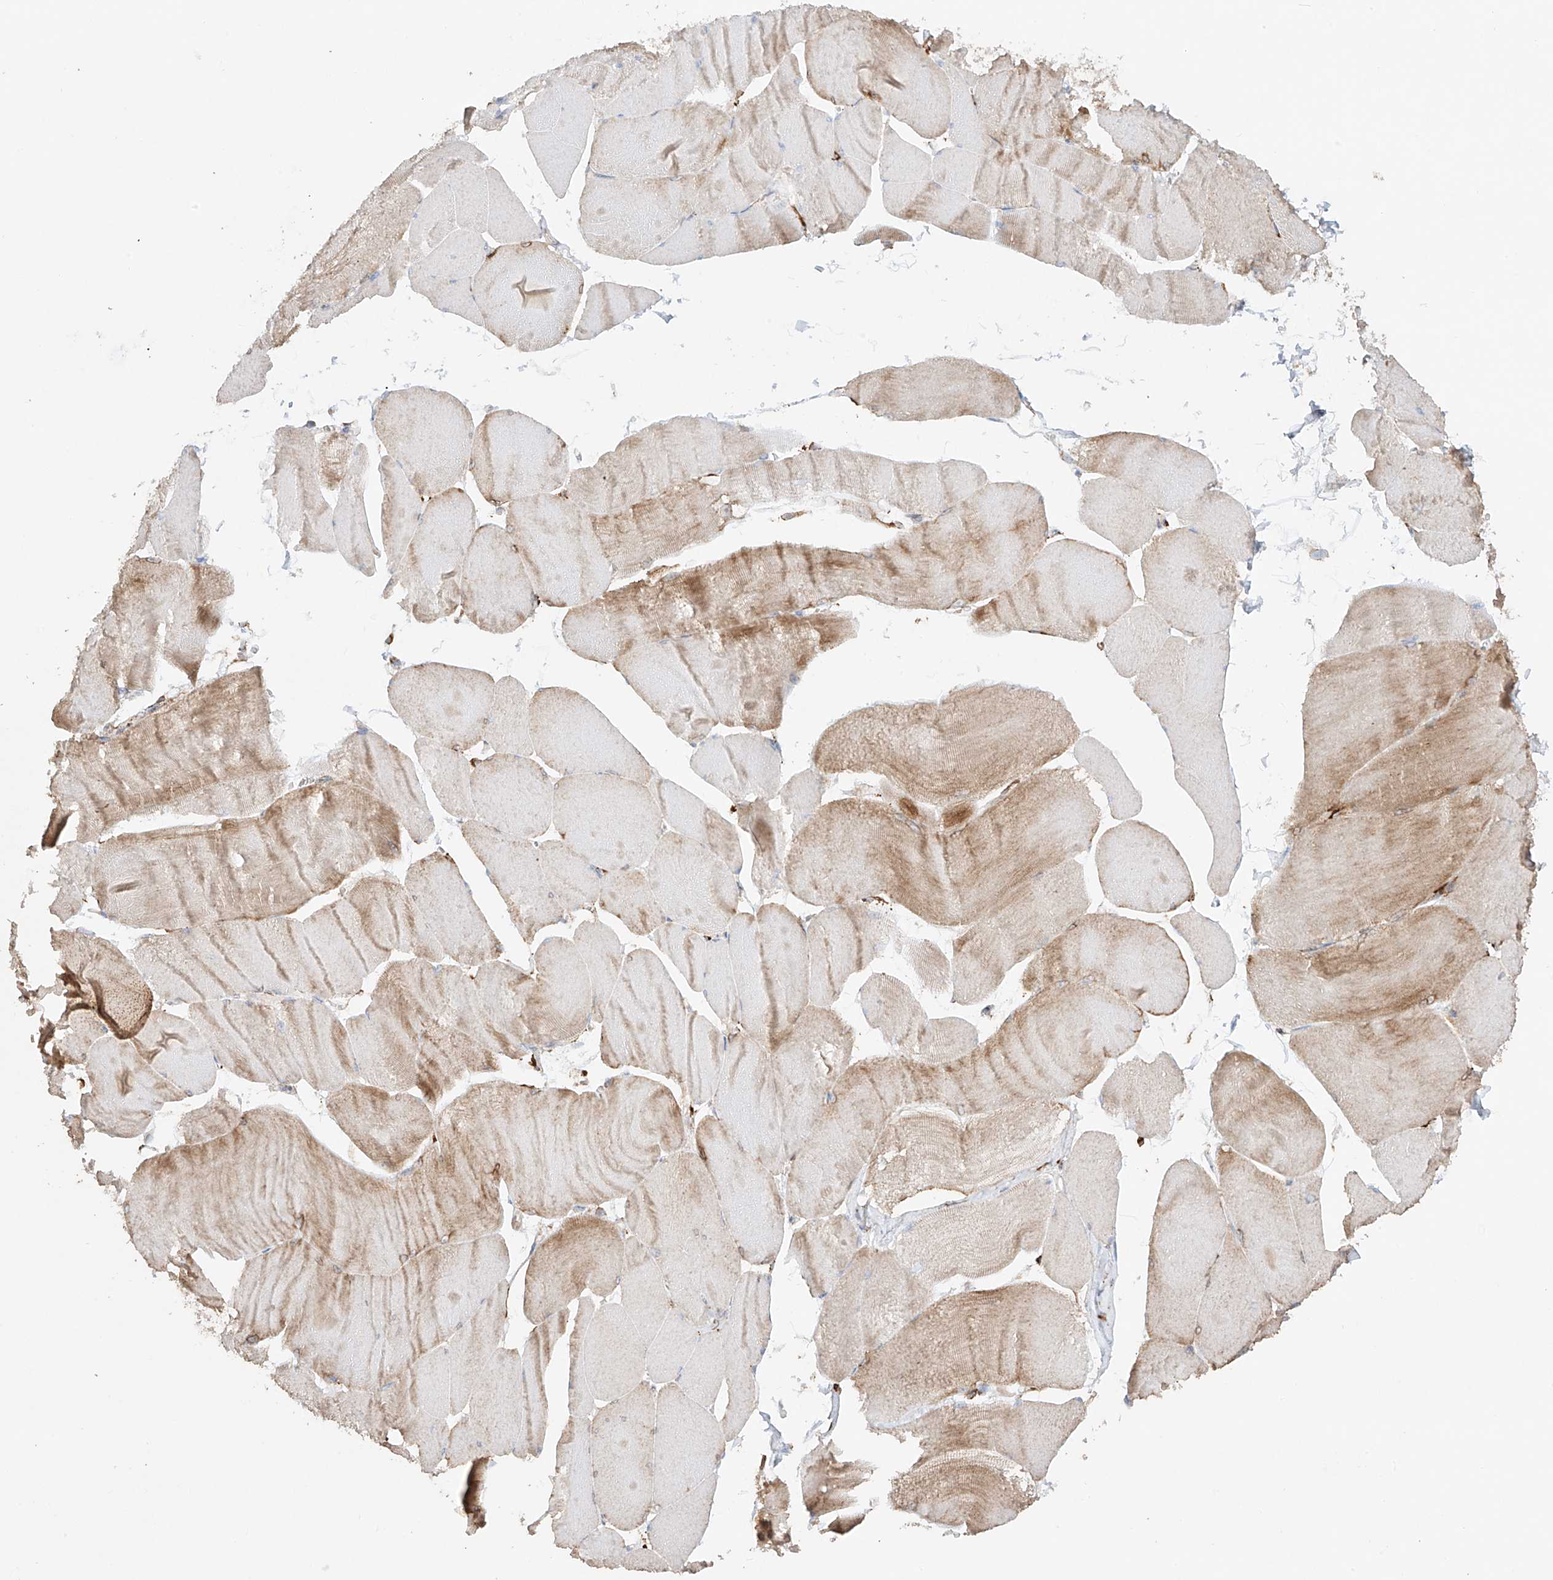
{"staining": {"intensity": "weak", "quantity": "25%-75%", "location": "cytoplasmic/membranous"}, "tissue": "skeletal muscle", "cell_type": "Myocytes", "image_type": "normal", "snomed": [{"axis": "morphology", "description": "Normal tissue, NOS"}, {"axis": "morphology", "description": "Basal cell carcinoma"}, {"axis": "topography", "description": "Skeletal muscle"}], "caption": "Protein analysis of normal skeletal muscle displays weak cytoplasmic/membranous positivity in approximately 25%-75% of myocytes. (IHC, brightfield microscopy, high magnification).", "gene": "COLGALT2", "patient": {"sex": "female", "age": 64}}